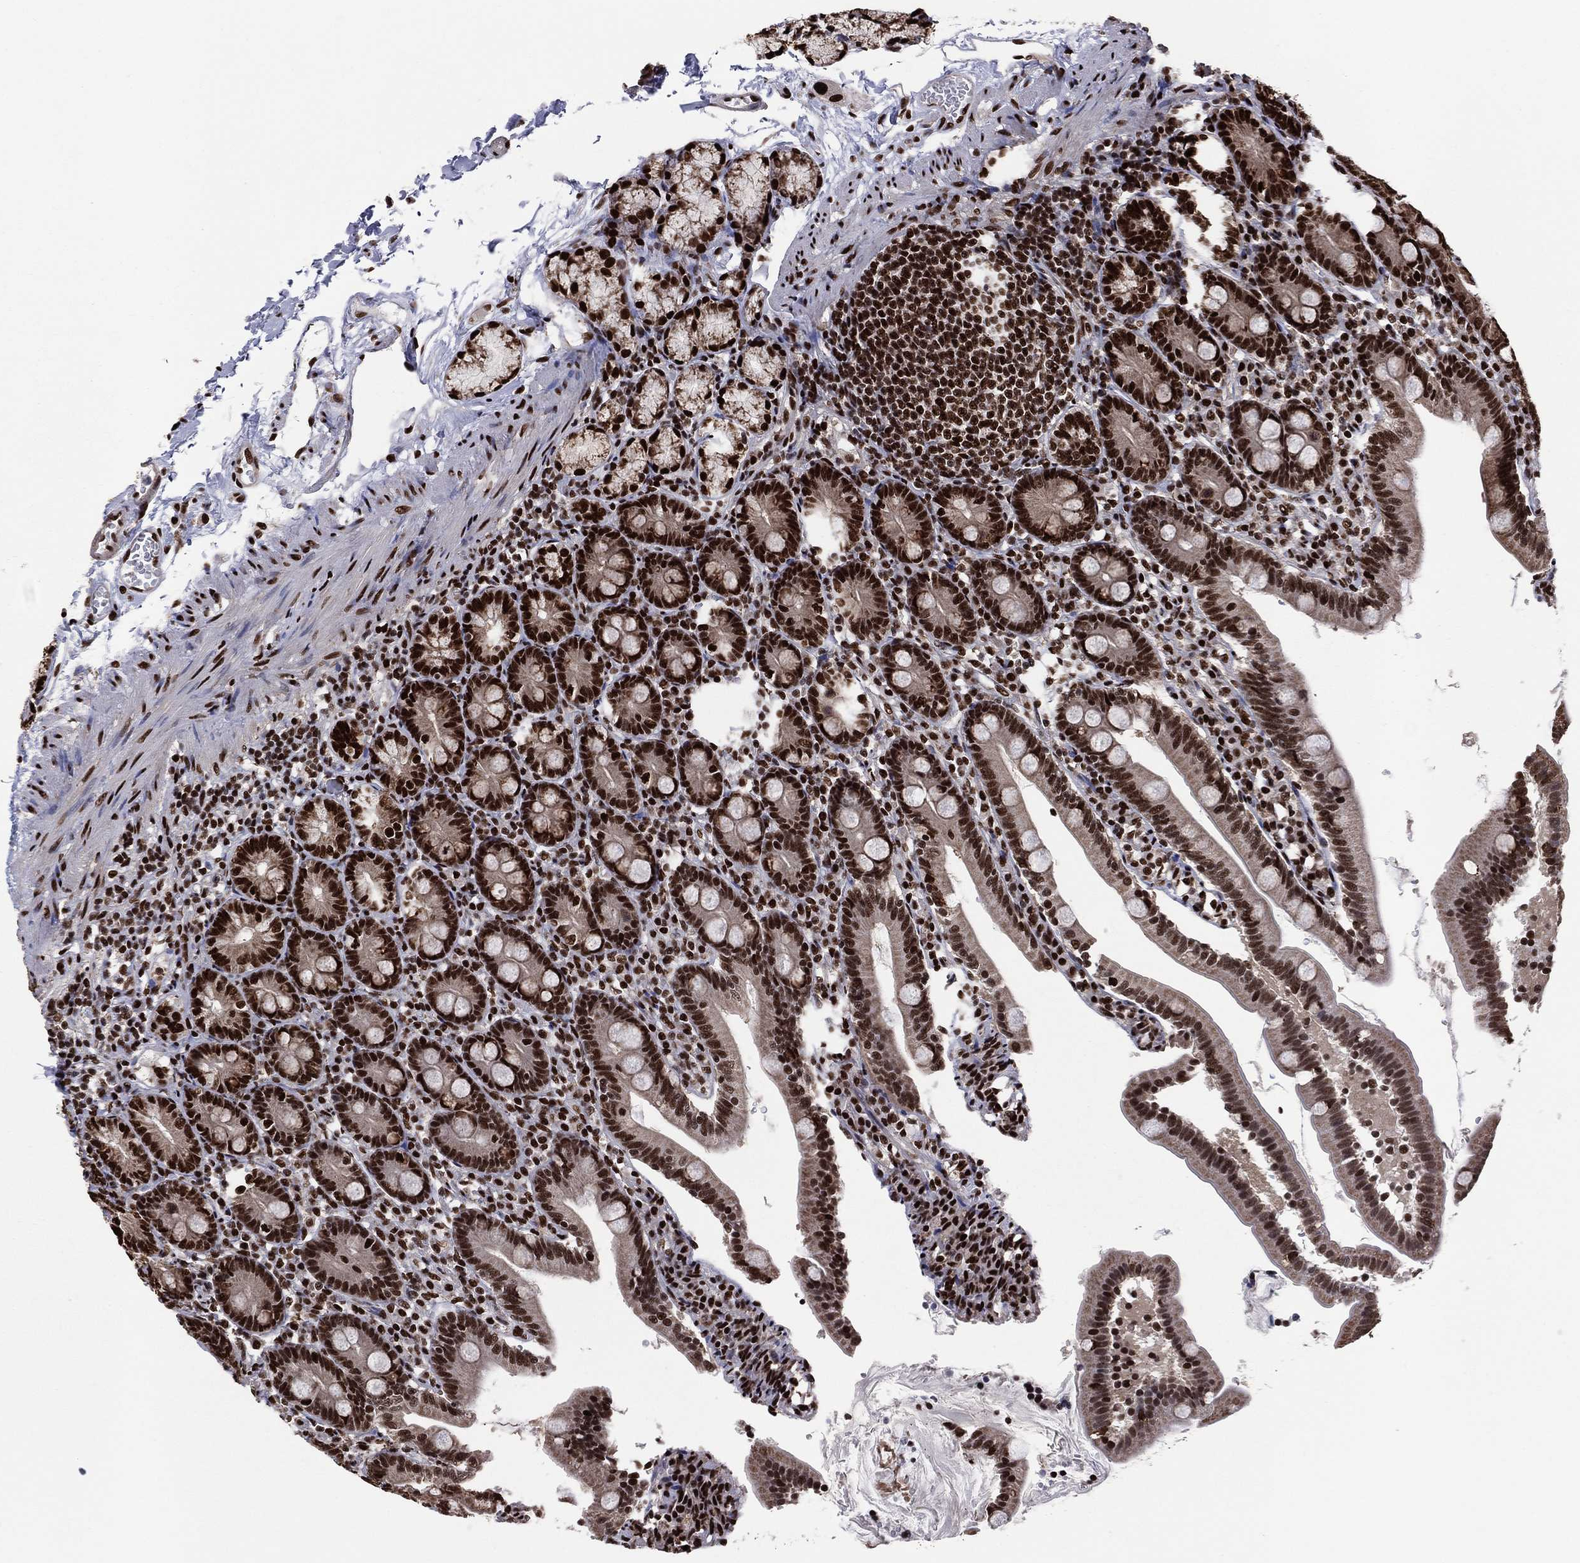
{"staining": {"intensity": "strong", "quantity": ">75%", "location": "nuclear"}, "tissue": "duodenum", "cell_type": "Glandular cells", "image_type": "normal", "snomed": [{"axis": "morphology", "description": "Normal tissue, NOS"}, {"axis": "topography", "description": "Duodenum"}], "caption": "DAB (3,3'-diaminobenzidine) immunohistochemical staining of normal duodenum displays strong nuclear protein positivity in about >75% of glandular cells. Using DAB (3,3'-diaminobenzidine) (brown) and hematoxylin (blue) stains, captured at high magnification using brightfield microscopy.", "gene": "TP53BP1", "patient": {"sex": "female", "age": 67}}